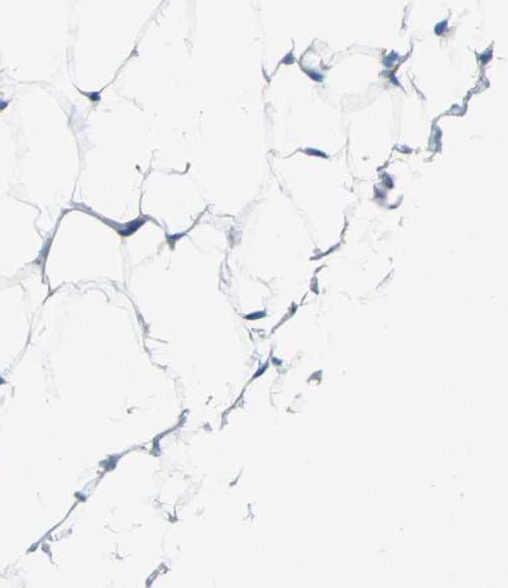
{"staining": {"intensity": "negative", "quantity": "none", "location": "none"}, "tissue": "adipose tissue", "cell_type": "Adipocytes", "image_type": "normal", "snomed": [{"axis": "morphology", "description": "Normal tissue, NOS"}, {"axis": "morphology", "description": "Duct carcinoma"}, {"axis": "topography", "description": "Breast"}, {"axis": "topography", "description": "Adipose tissue"}], "caption": "High power microscopy micrograph of an IHC image of normal adipose tissue, revealing no significant staining in adipocytes. (Immunohistochemistry, brightfield microscopy, high magnification).", "gene": "RPS13", "patient": {"sex": "female", "age": 37}}